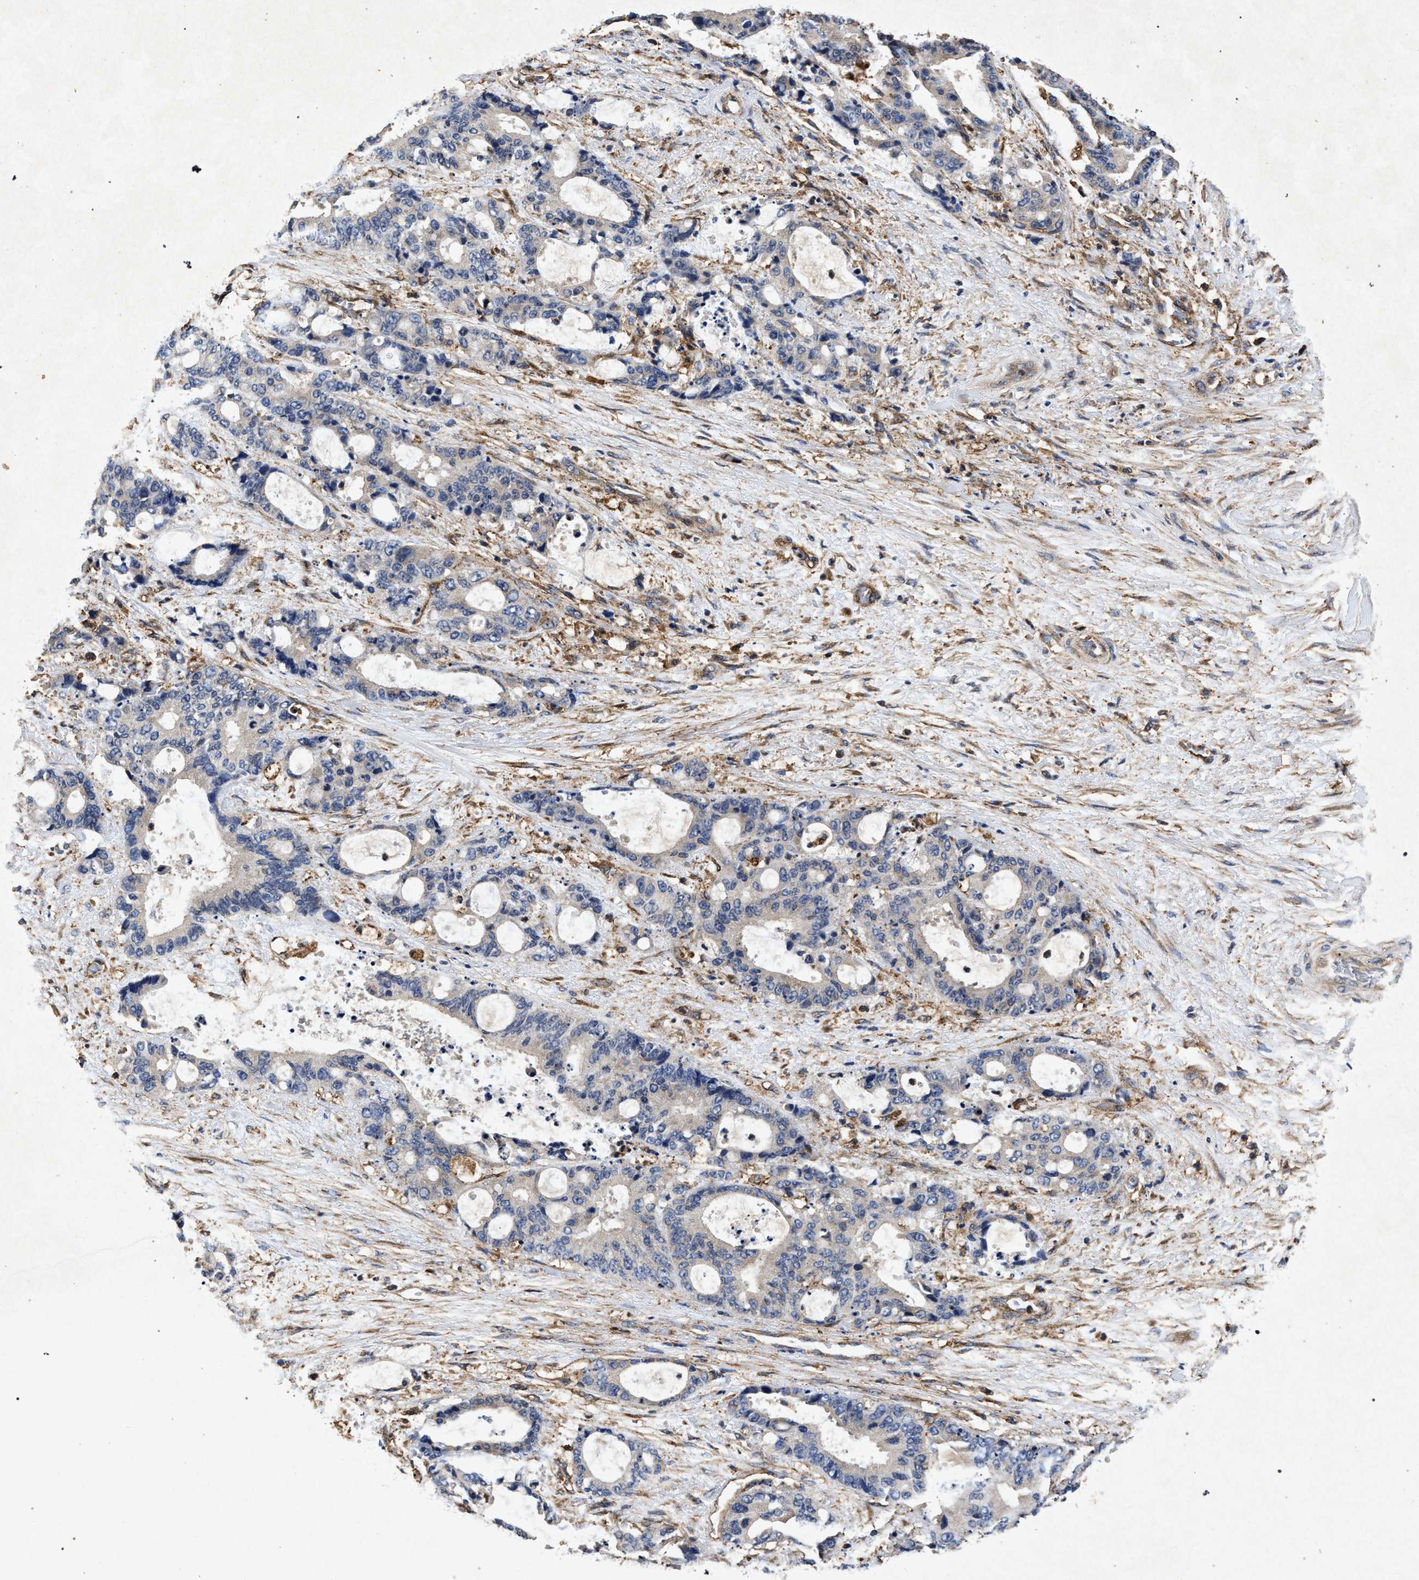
{"staining": {"intensity": "negative", "quantity": "none", "location": "none"}, "tissue": "liver cancer", "cell_type": "Tumor cells", "image_type": "cancer", "snomed": [{"axis": "morphology", "description": "Normal tissue, NOS"}, {"axis": "morphology", "description": "Cholangiocarcinoma"}, {"axis": "topography", "description": "Liver"}, {"axis": "topography", "description": "Peripheral nerve tissue"}], "caption": "Immunohistochemistry of human liver cancer shows no staining in tumor cells.", "gene": "MARCKS", "patient": {"sex": "female", "age": 73}}